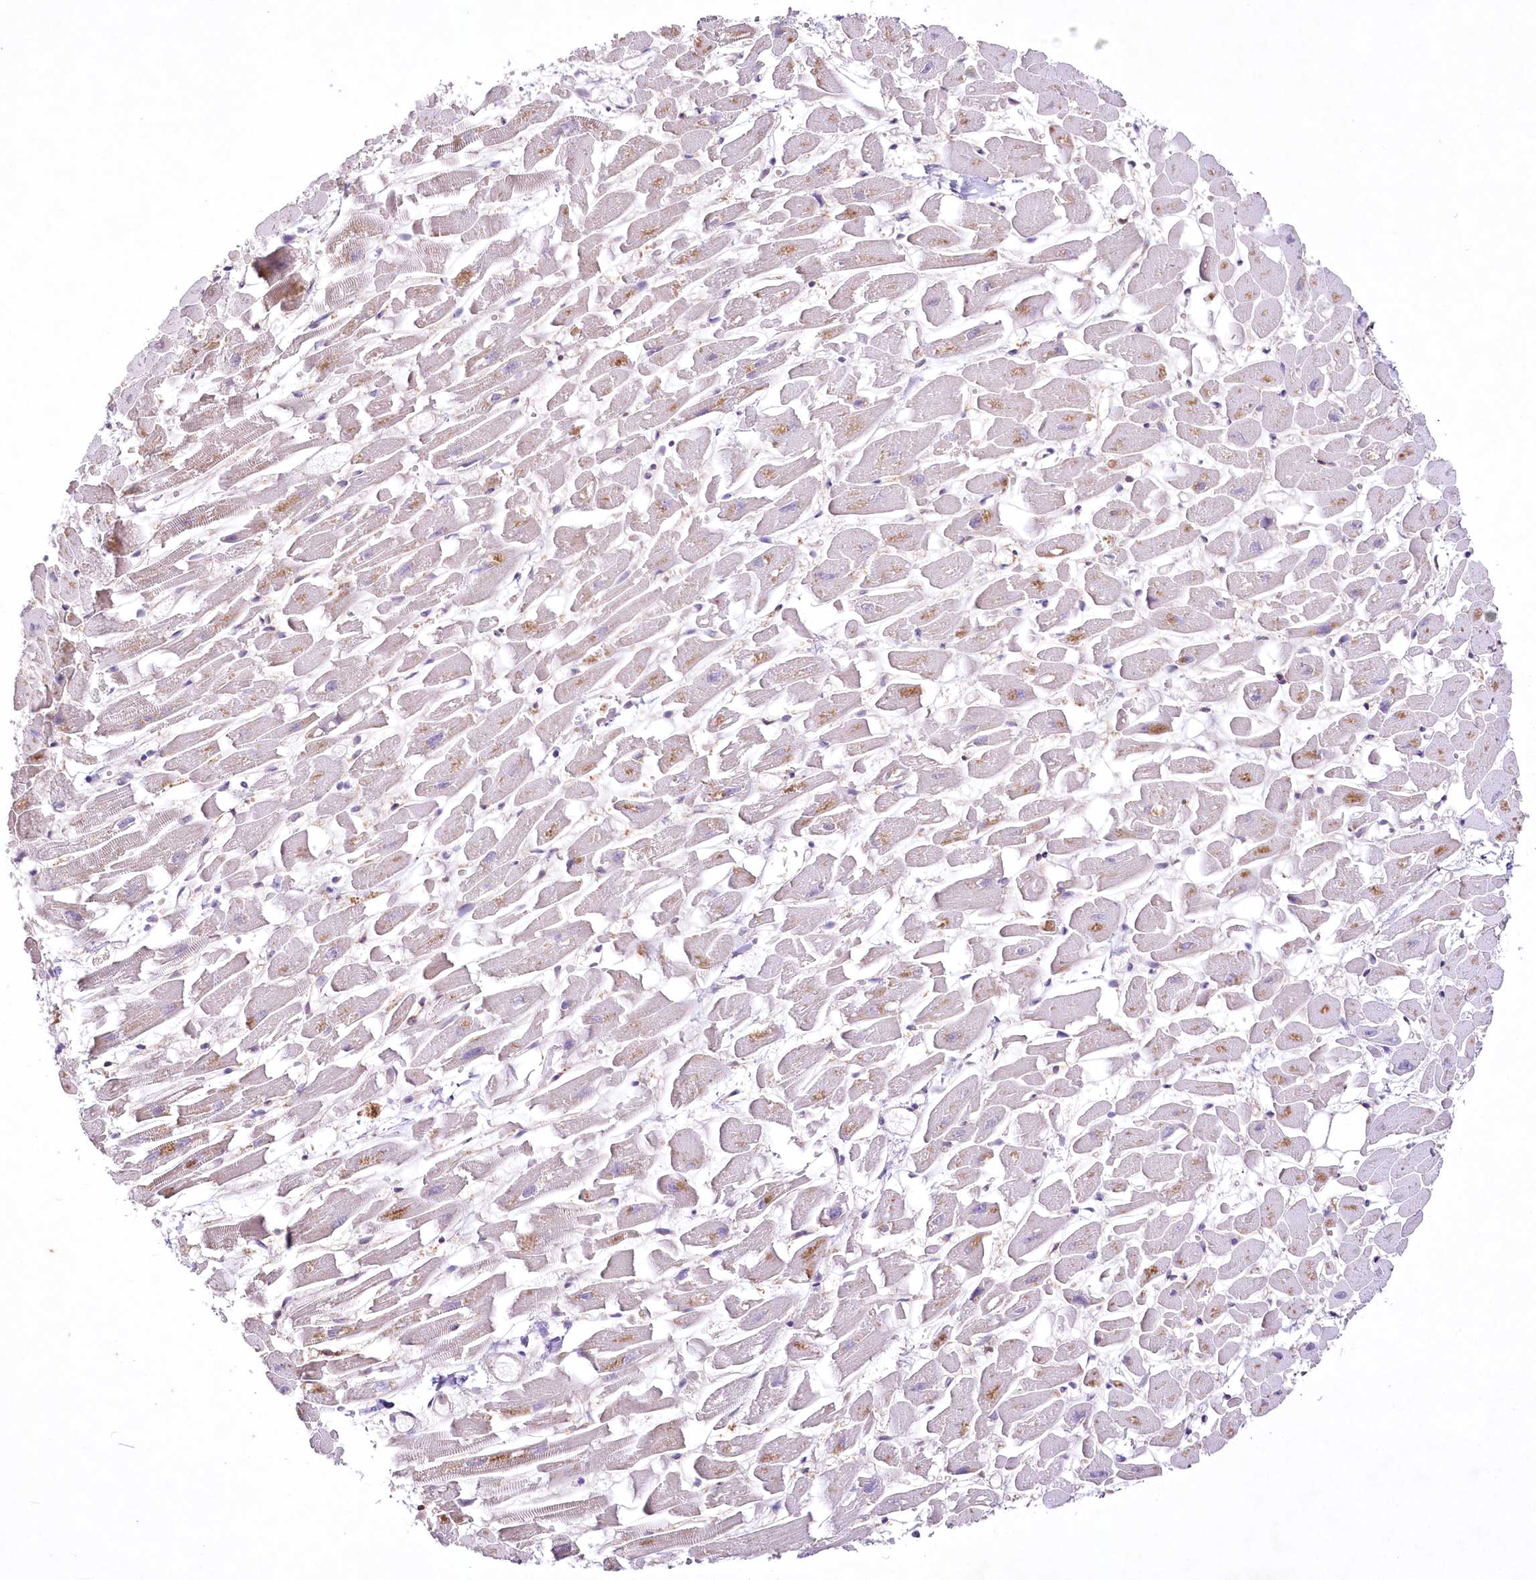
{"staining": {"intensity": "negative", "quantity": "none", "location": "none"}, "tissue": "heart muscle", "cell_type": "Cardiomyocytes", "image_type": "normal", "snomed": [{"axis": "morphology", "description": "Normal tissue, NOS"}, {"axis": "topography", "description": "Heart"}], "caption": "This is a photomicrograph of immunohistochemistry staining of benign heart muscle, which shows no expression in cardiomyocytes. (Brightfield microscopy of DAB immunohistochemistry (IHC) at high magnification).", "gene": "ENPP1", "patient": {"sex": "female", "age": 64}}